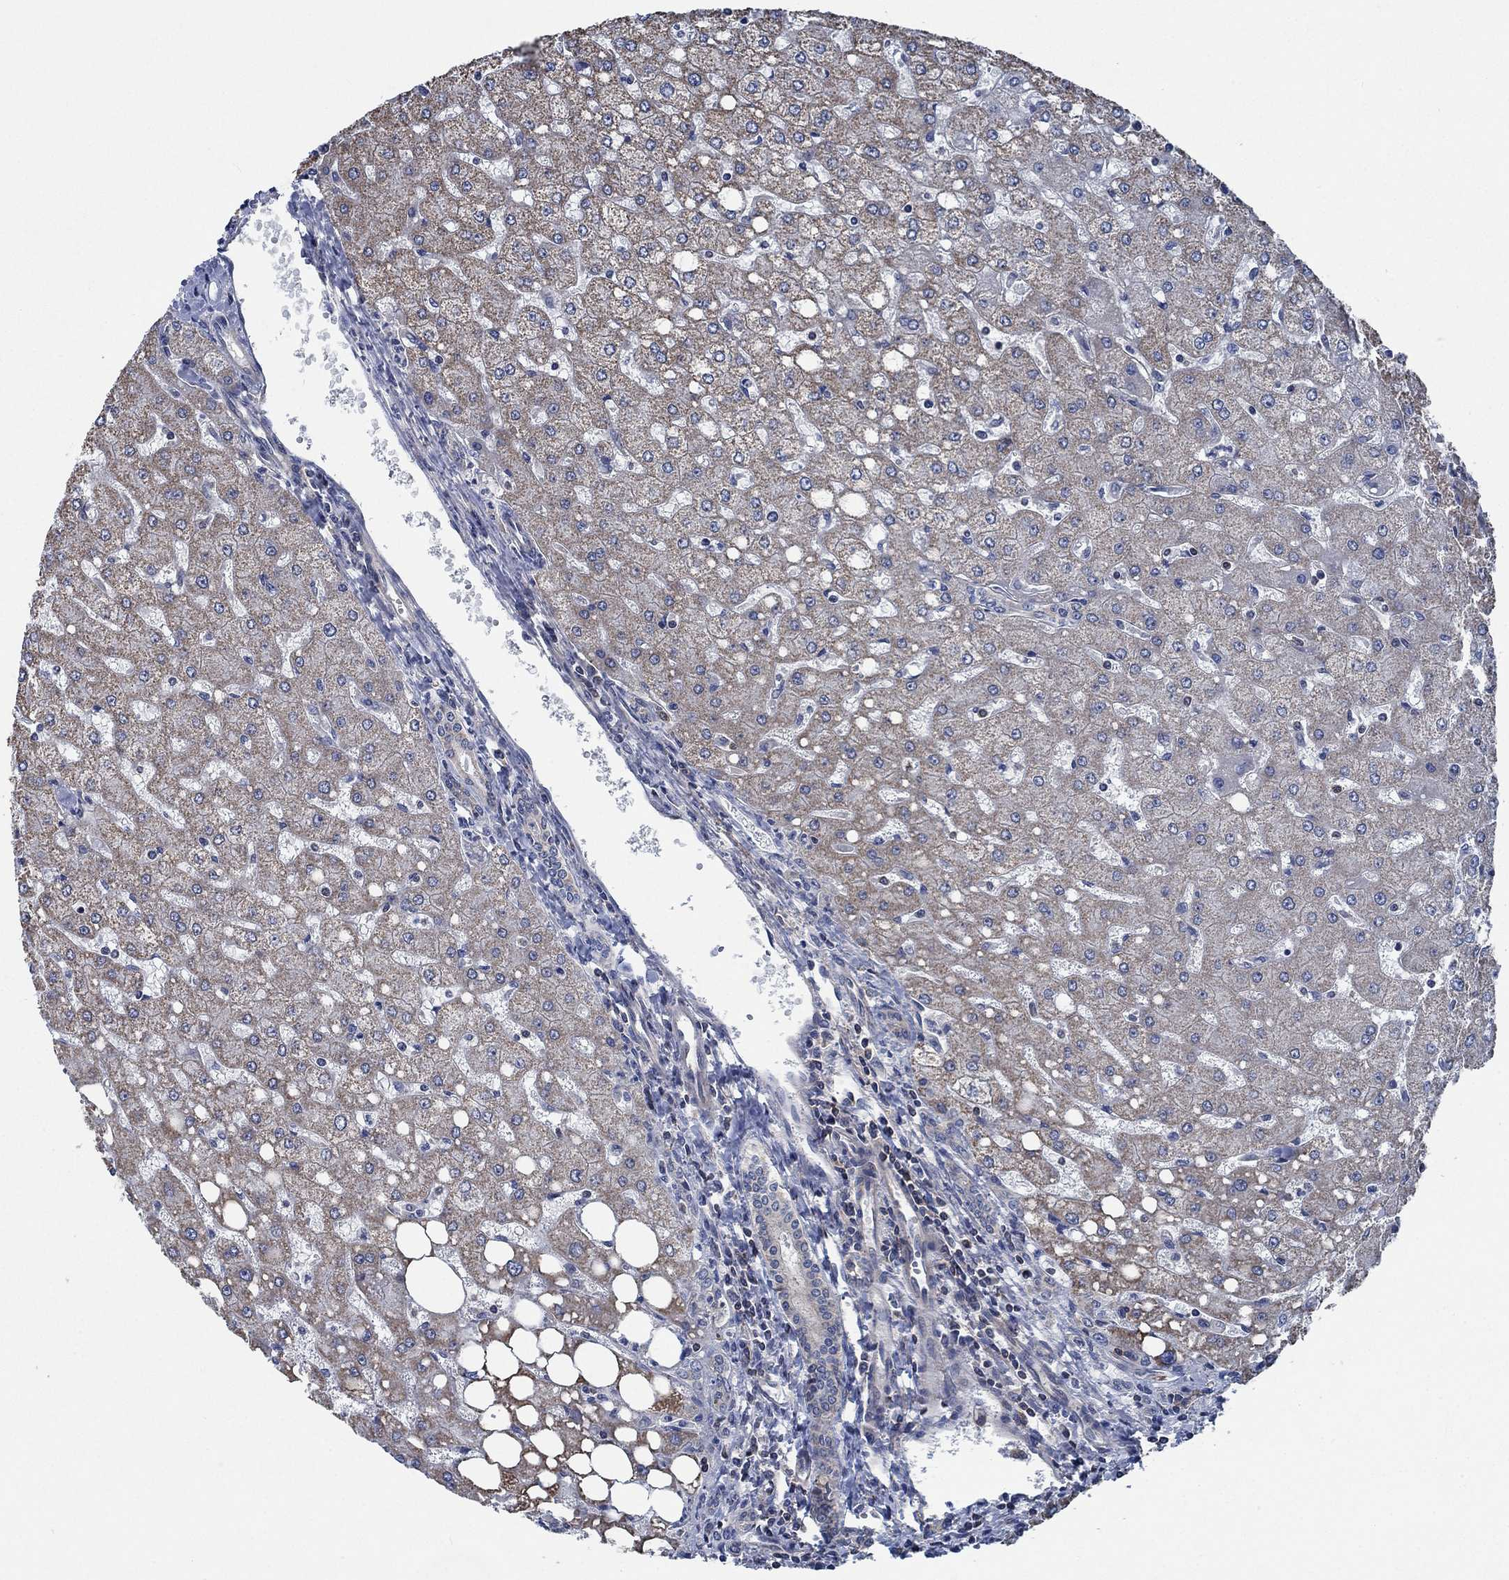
{"staining": {"intensity": "negative", "quantity": "none", "location": "none"}, "tissue": "liver", "cell_type": "Cholangiocytes", "image_type": "normal", "snomed": [{"axis": "morphology", "description": "Normal tissue, NOS"}, {"axis": "topography", "description": "Liver"}], "caption": "The micrograph exhibits no staining of cholangiocytes in benign liver.", "gene": "STXBP6", "patient": {"sex": "female", "age": 53}}